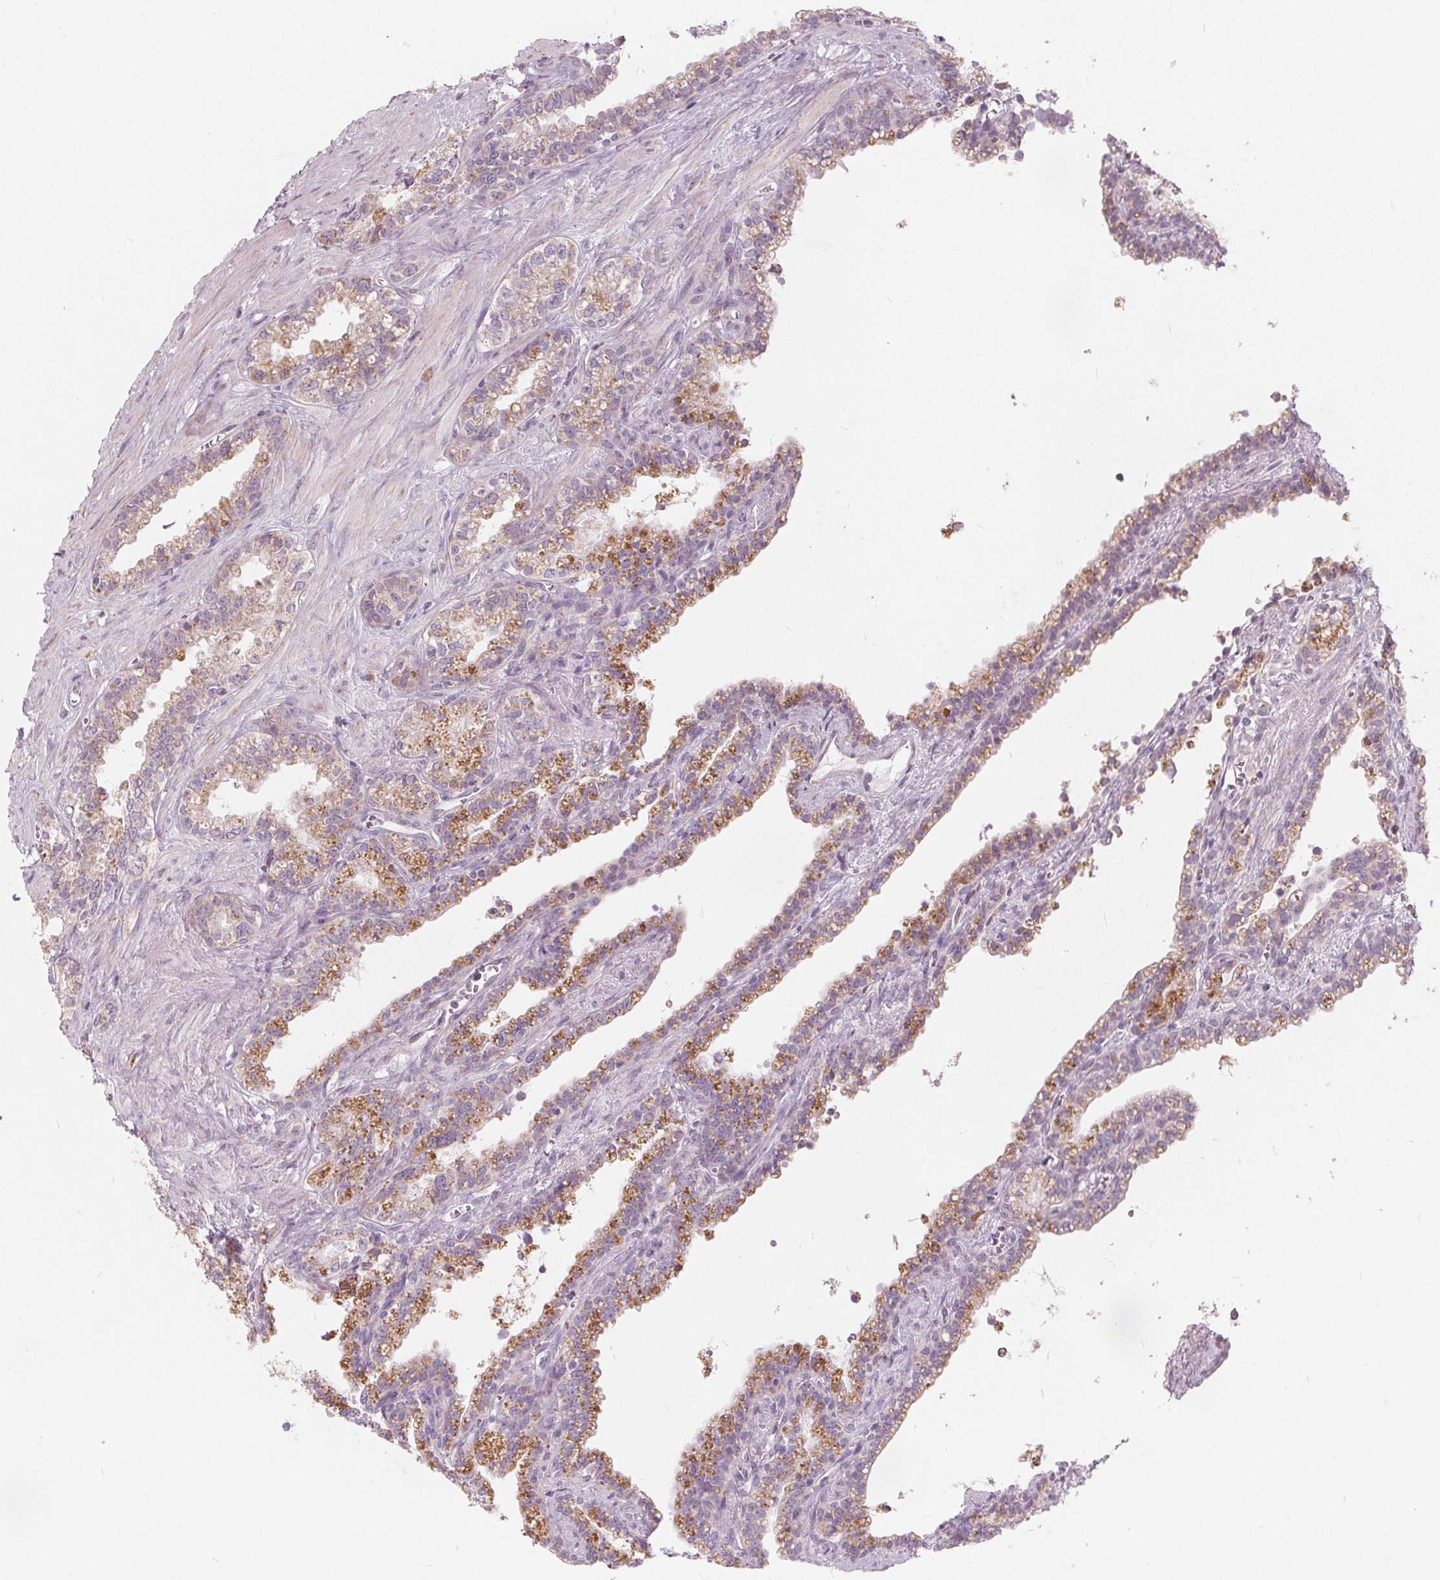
{"staining": {"intensity": "moderate", "quantity": "25%-75%", "location": "cytoplasmic/membranous"}, "tissue": "seminal vesicle", "cell_type": "Glandular cells", "image_type": "normal", "snomed": [{"axis": "morphology", "description": "Normal tissue, NOS"}, {"axis": "morphology", "description": "Urothelial carcinoma, NOS"}, {"axis": "topography", "description": "Urinary bladder"}, {"axis": "topography", "description": "Seminal veicle"}], "caption": "Moderate cytoplasmic/membranous staining is identified in approximately 25%-75% of glandular cells in unremarkable seminal vesicle.", "gene": "NUP210L", "patient": {"sex": "male", "age": 76}}